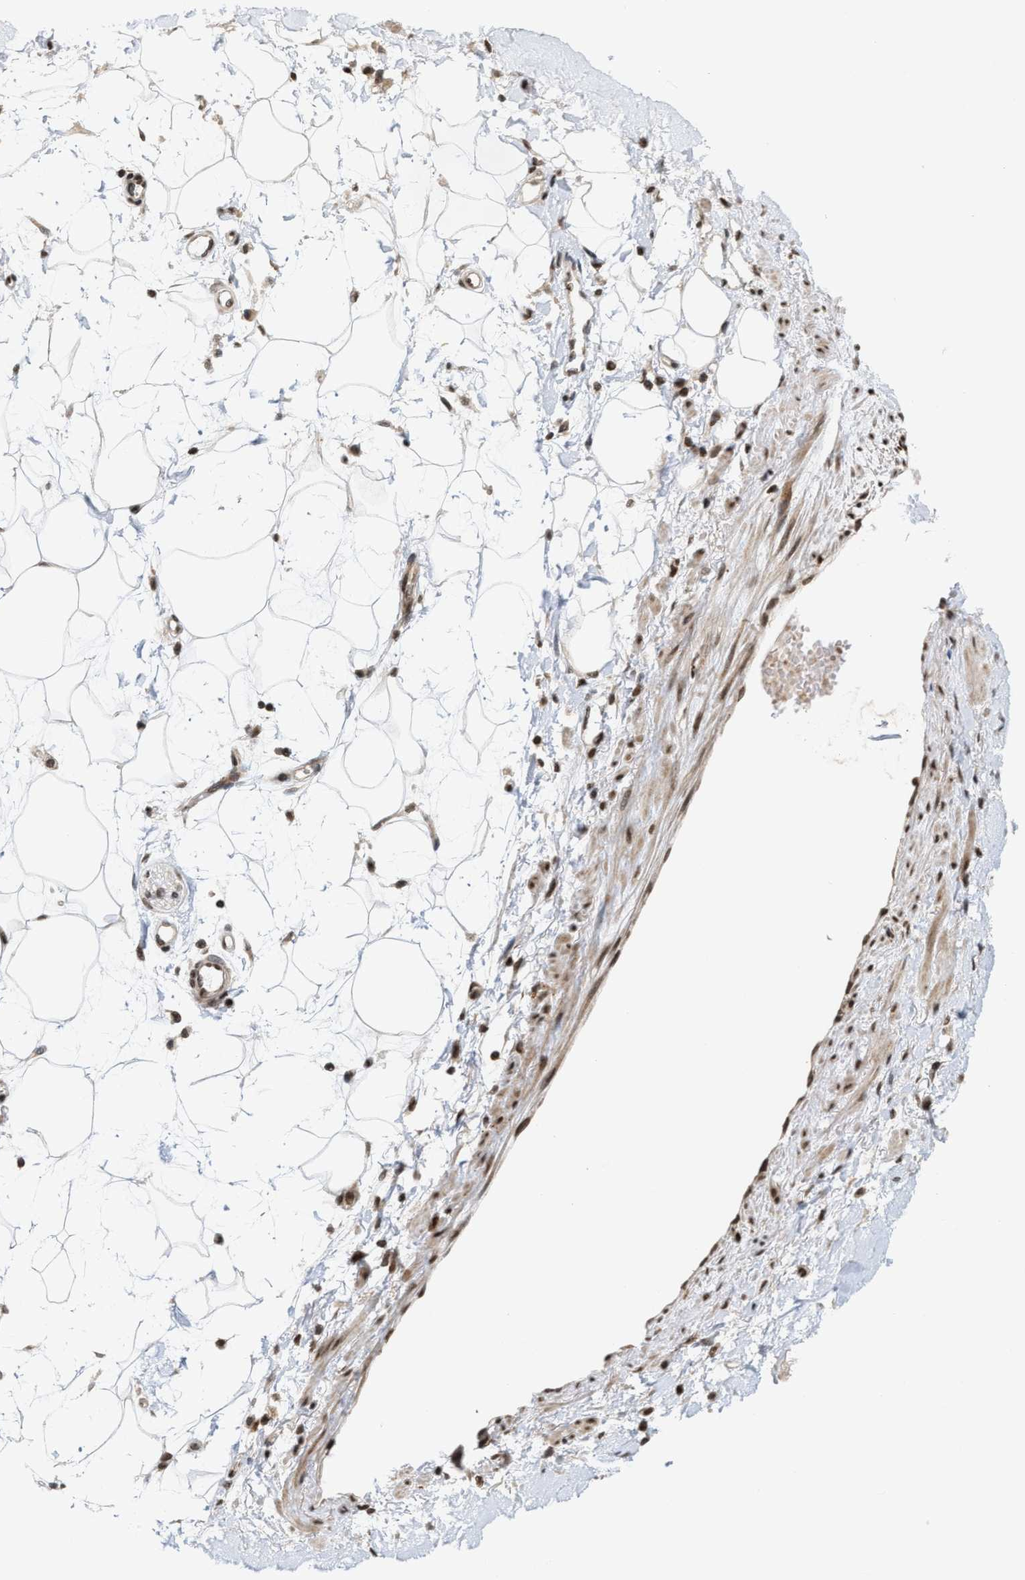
{"staining": {"intensity": "weak", "quantity": ">75%", "location": "nuclear"}, "tissue": "adipose tissue", "cell_type": "Adipocytes", "image_type": "normal", "snomed": [{"axis": "morphology", "description": "Normal tissue, NOS"}, {"axis": "morphology", "description": "Adenocarcinoma, NOS"}, {"axis": "topography", "description": "Duodenum"}, {"axis": "topography", "description": "Peripheral nerve tissue"}], "caption": "Adipose tissue stained with a protein marker reveals weak staining in adipocytes.", "gene": "ANKRD6", "patient": {"sex": "female", "age": 60}}